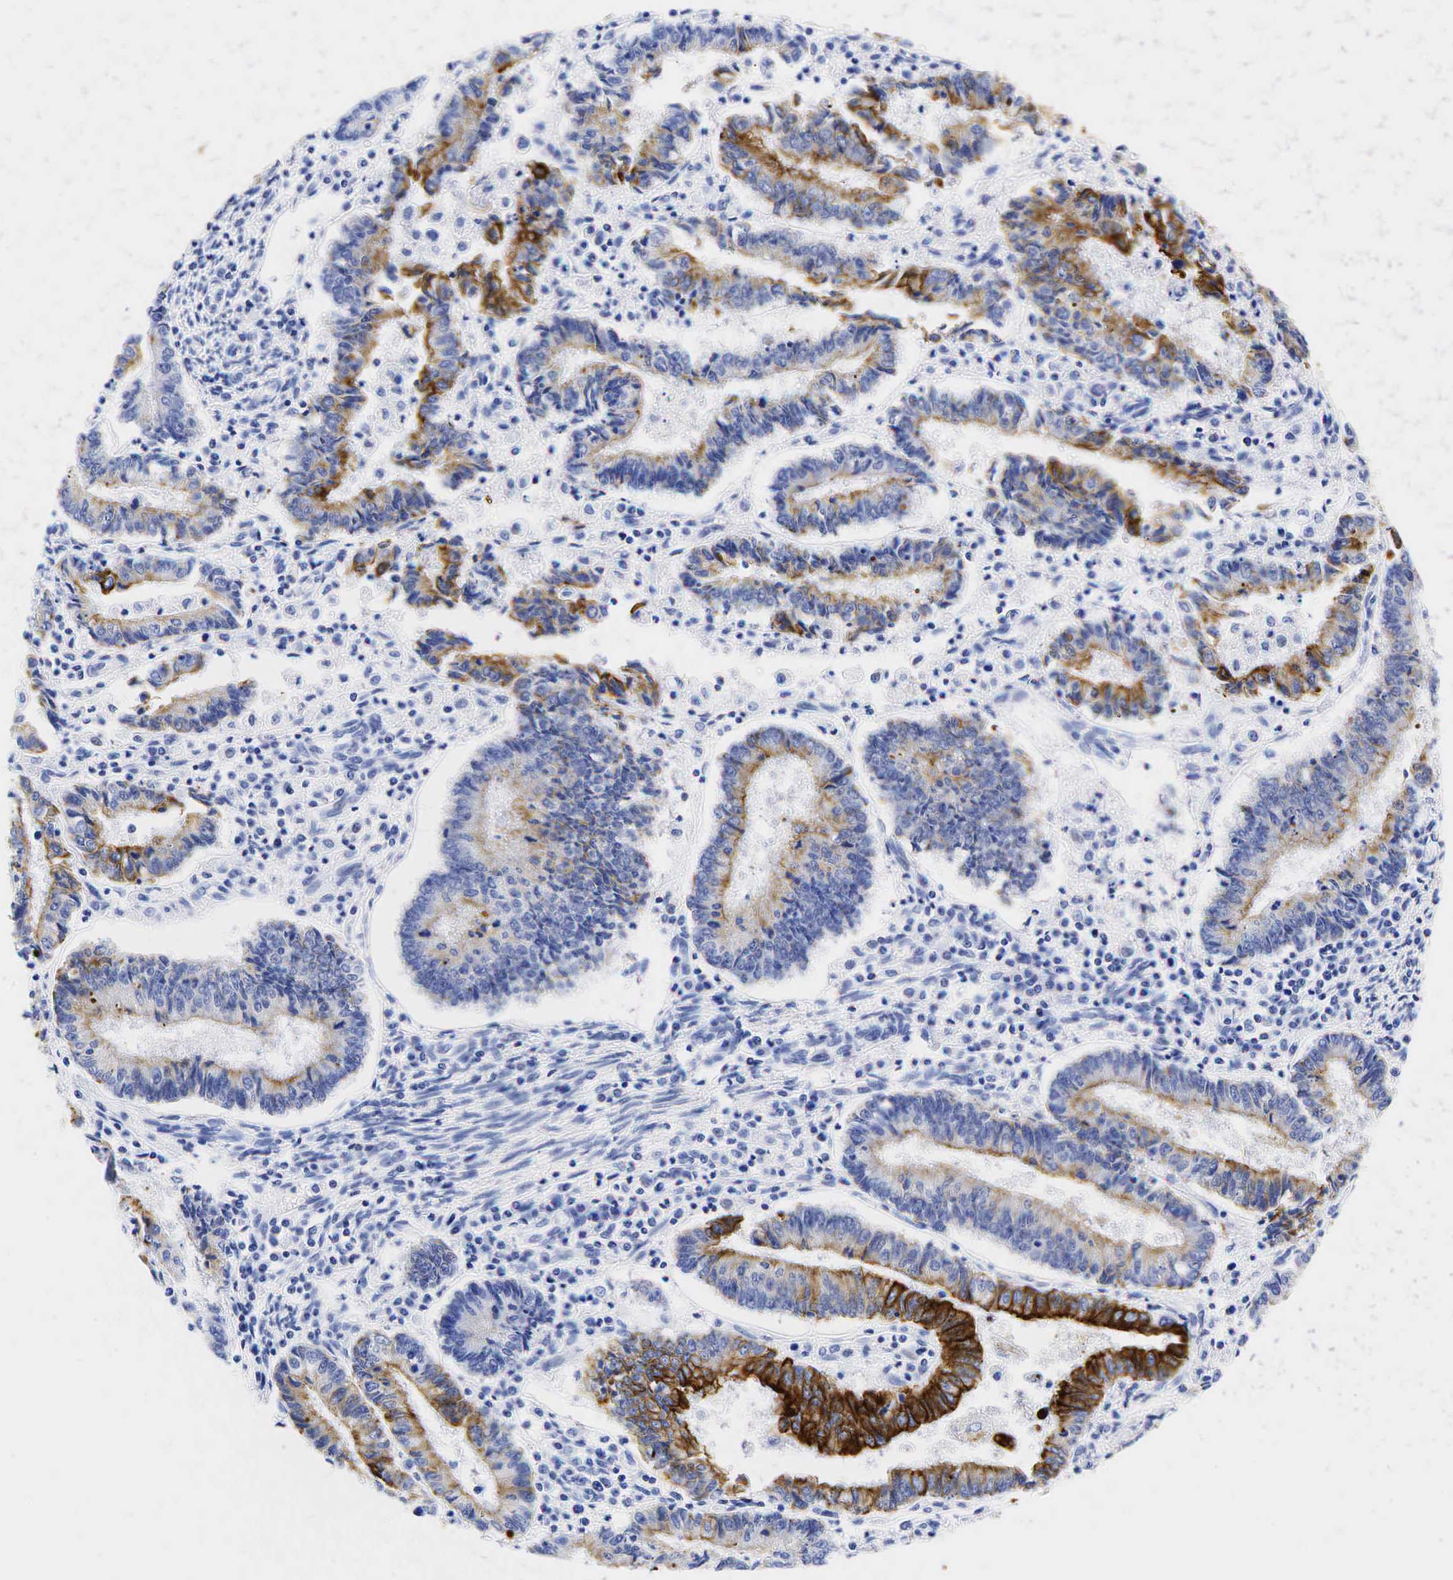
{"staining": {"intensity": "strong", "quantity": "<25%", "location": "cytoplasmic/membranous"}, "tissue": "endometrial cancer", "cell_type": "Tumor cells", "image_type": "cancer", "snomed": [{"axis": "morphology", "description": "Adenocarcinoma, NOS"}, {"axis": "topography", "description": "Endometrium"}], "caption": "DAB immunohistochemical staining of human endometrial cancer (adenocarcinoma) reveals strong cytoplasmic/membranous protein expression in approximately <25% of tumor cells. Immunohistochemistry (ihc) stains the protein in brown and the nuclei are stained blue.", "gene": "KRT19", "patient": {"sex": "female", "age": 75}}